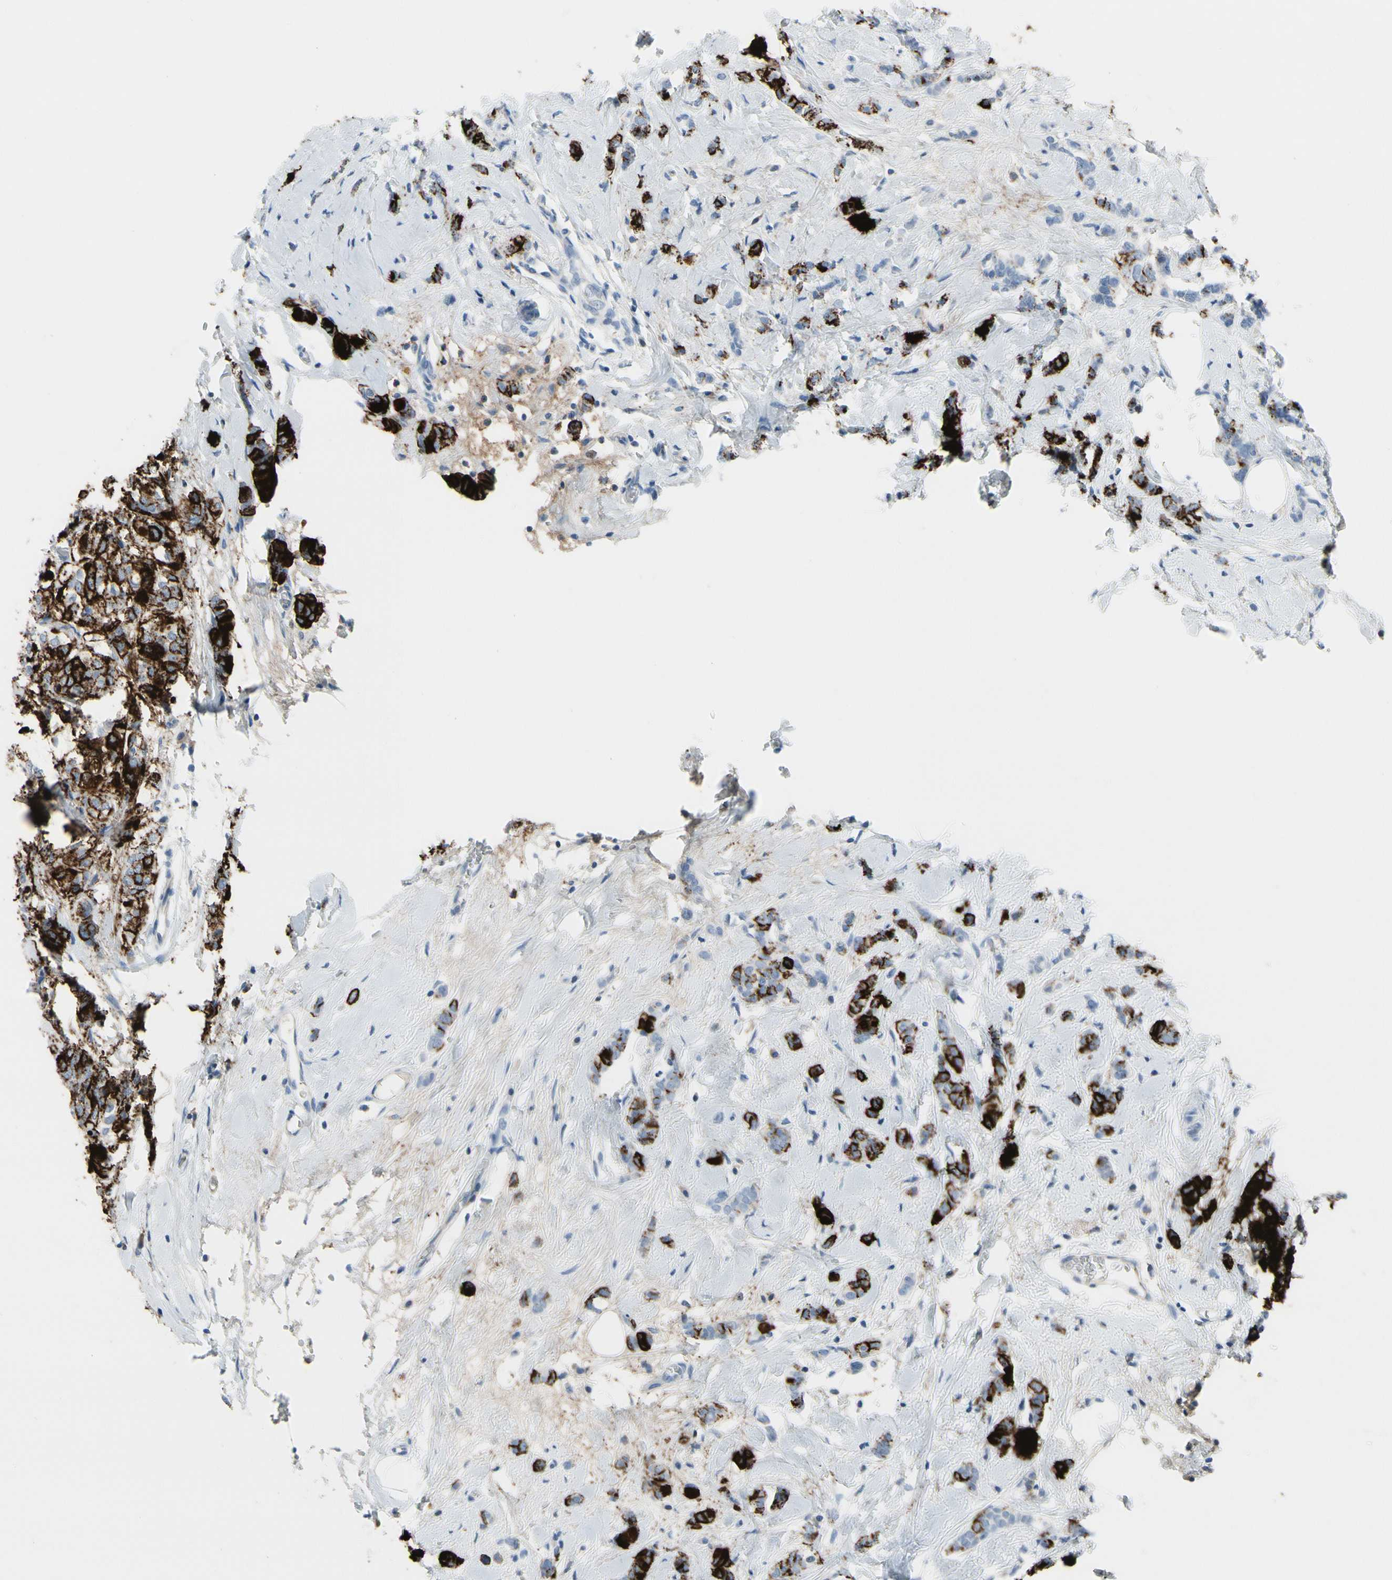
{"staining": {"intensity": "strong", "quantity": ">75%", "location": "cytoplasmic/membranous"}, "tissue": "breast cancer", "cell_type": "Tumor cells", "image_type": "cancer", "snomed": [{"axis": "morphology", "description": "Lobular carcinoma"}, {"axis": "topography", "description": "Breast"}], "caption": "Breast lobular carcinoma stained with IHC exhibits strong cytoplasmic/membranous expression in approximately >75% of tumor cells. Immunohistochemistry (ihc) stains the protein in brown and the nuclei are stained blue.", "gene": "MUC5B", "patient": {"sex": "female", "age": 60}}